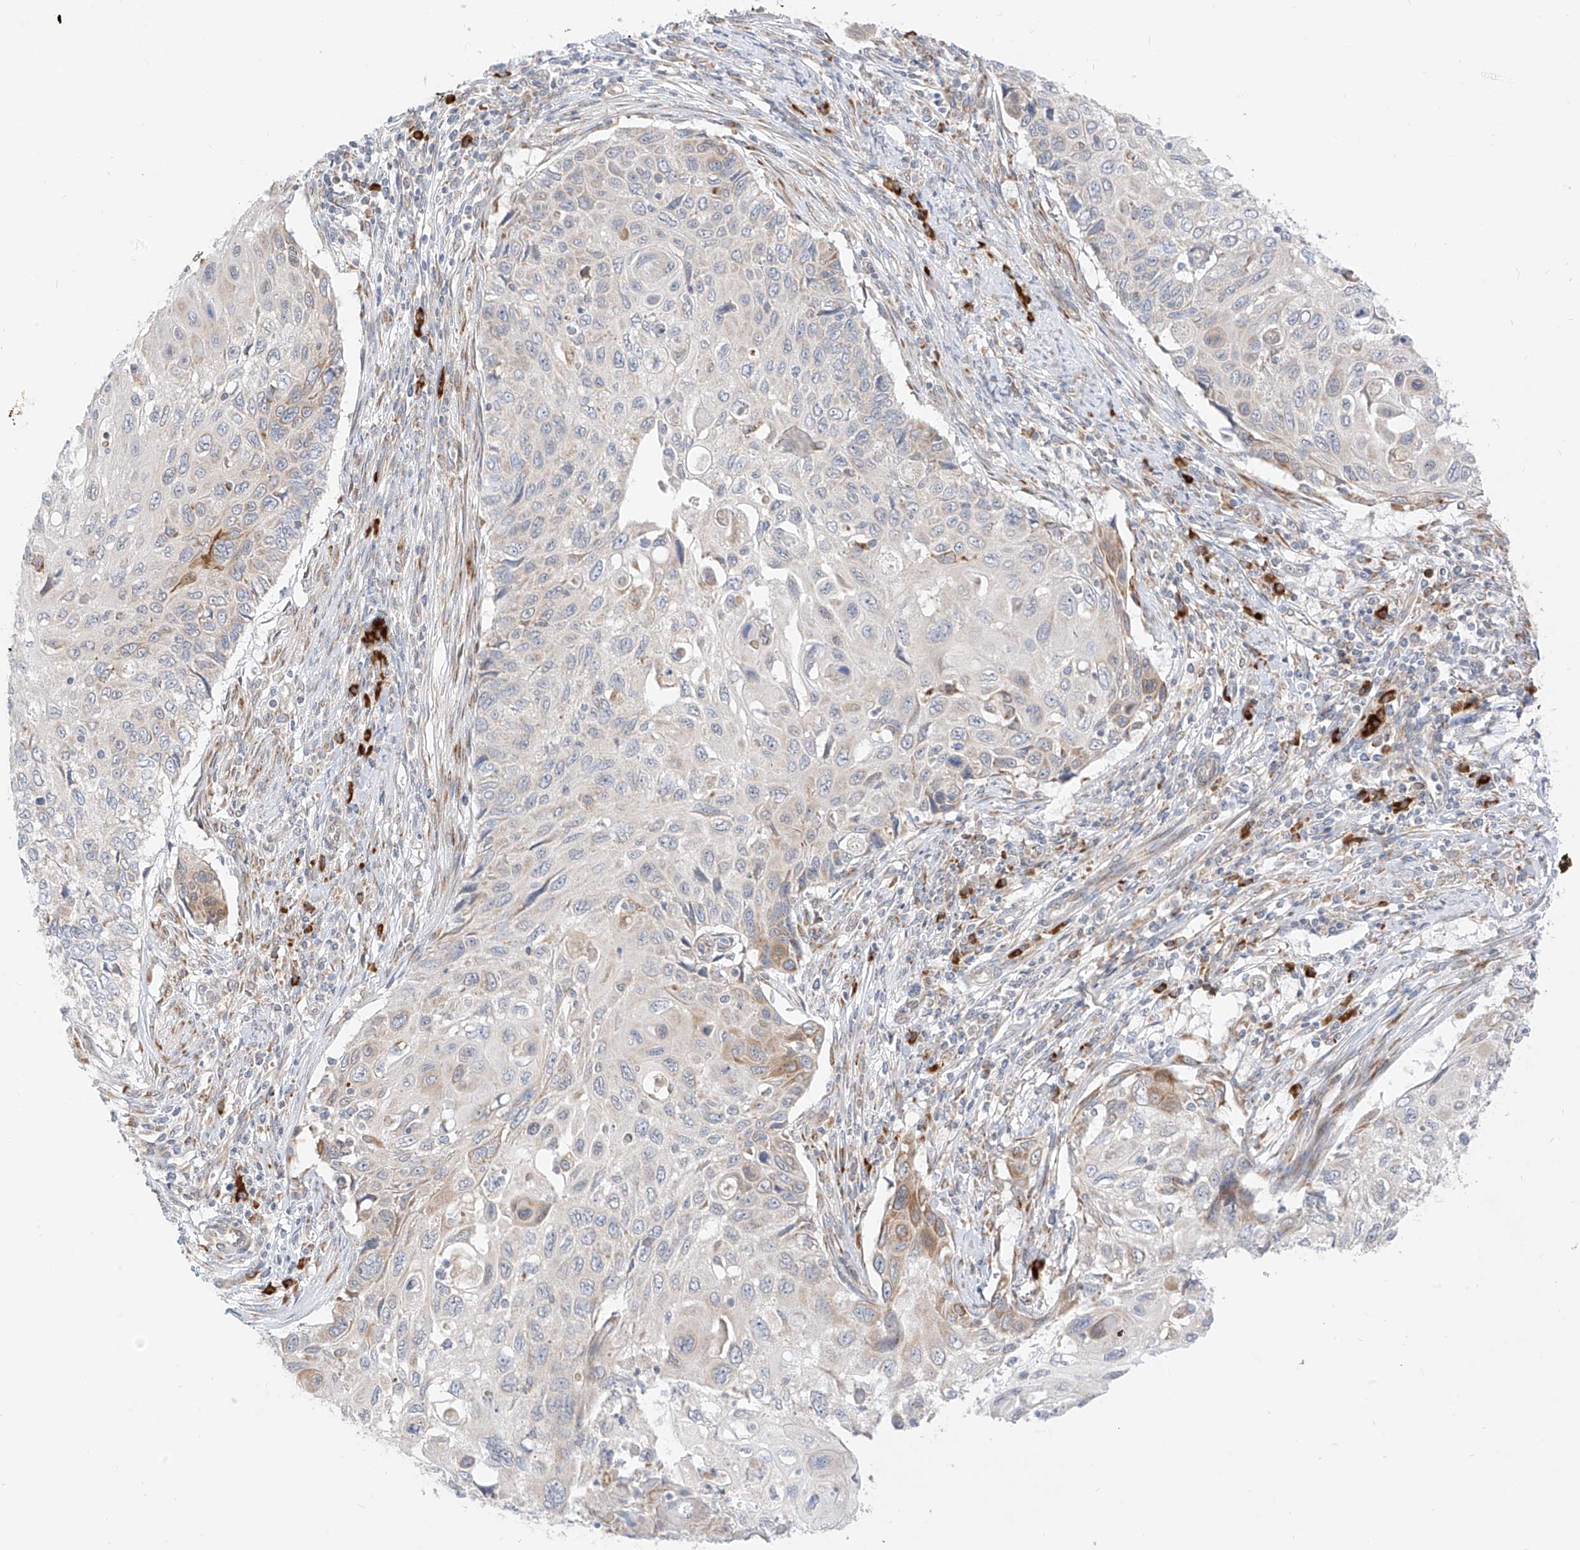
{"staining": {"intensity": "moderate", "quantity": "<25%", "location": "cytoplasmic/membranous"}, "tissue": "cervical cancer", "cell_type": "Tumor cells", "image_type": "cancer", "snomed": [{"axis": "morphology", "description": "Squamous cell carcinoma, NOS"}, {"axis": "topography", "description": "Cervix"}], "caption": "High-magnification brightfield microscopy of cervical cancer (squamous cell carcinoma) stained with DAB (brown) and counterstained with hematoxylin (blue). tumor cells exhibit moderate cytoplasmic/membranous expression is present in about<25% of cells.", "gene": "STT3A", "patient": {"sex": "female", "age": 70}}